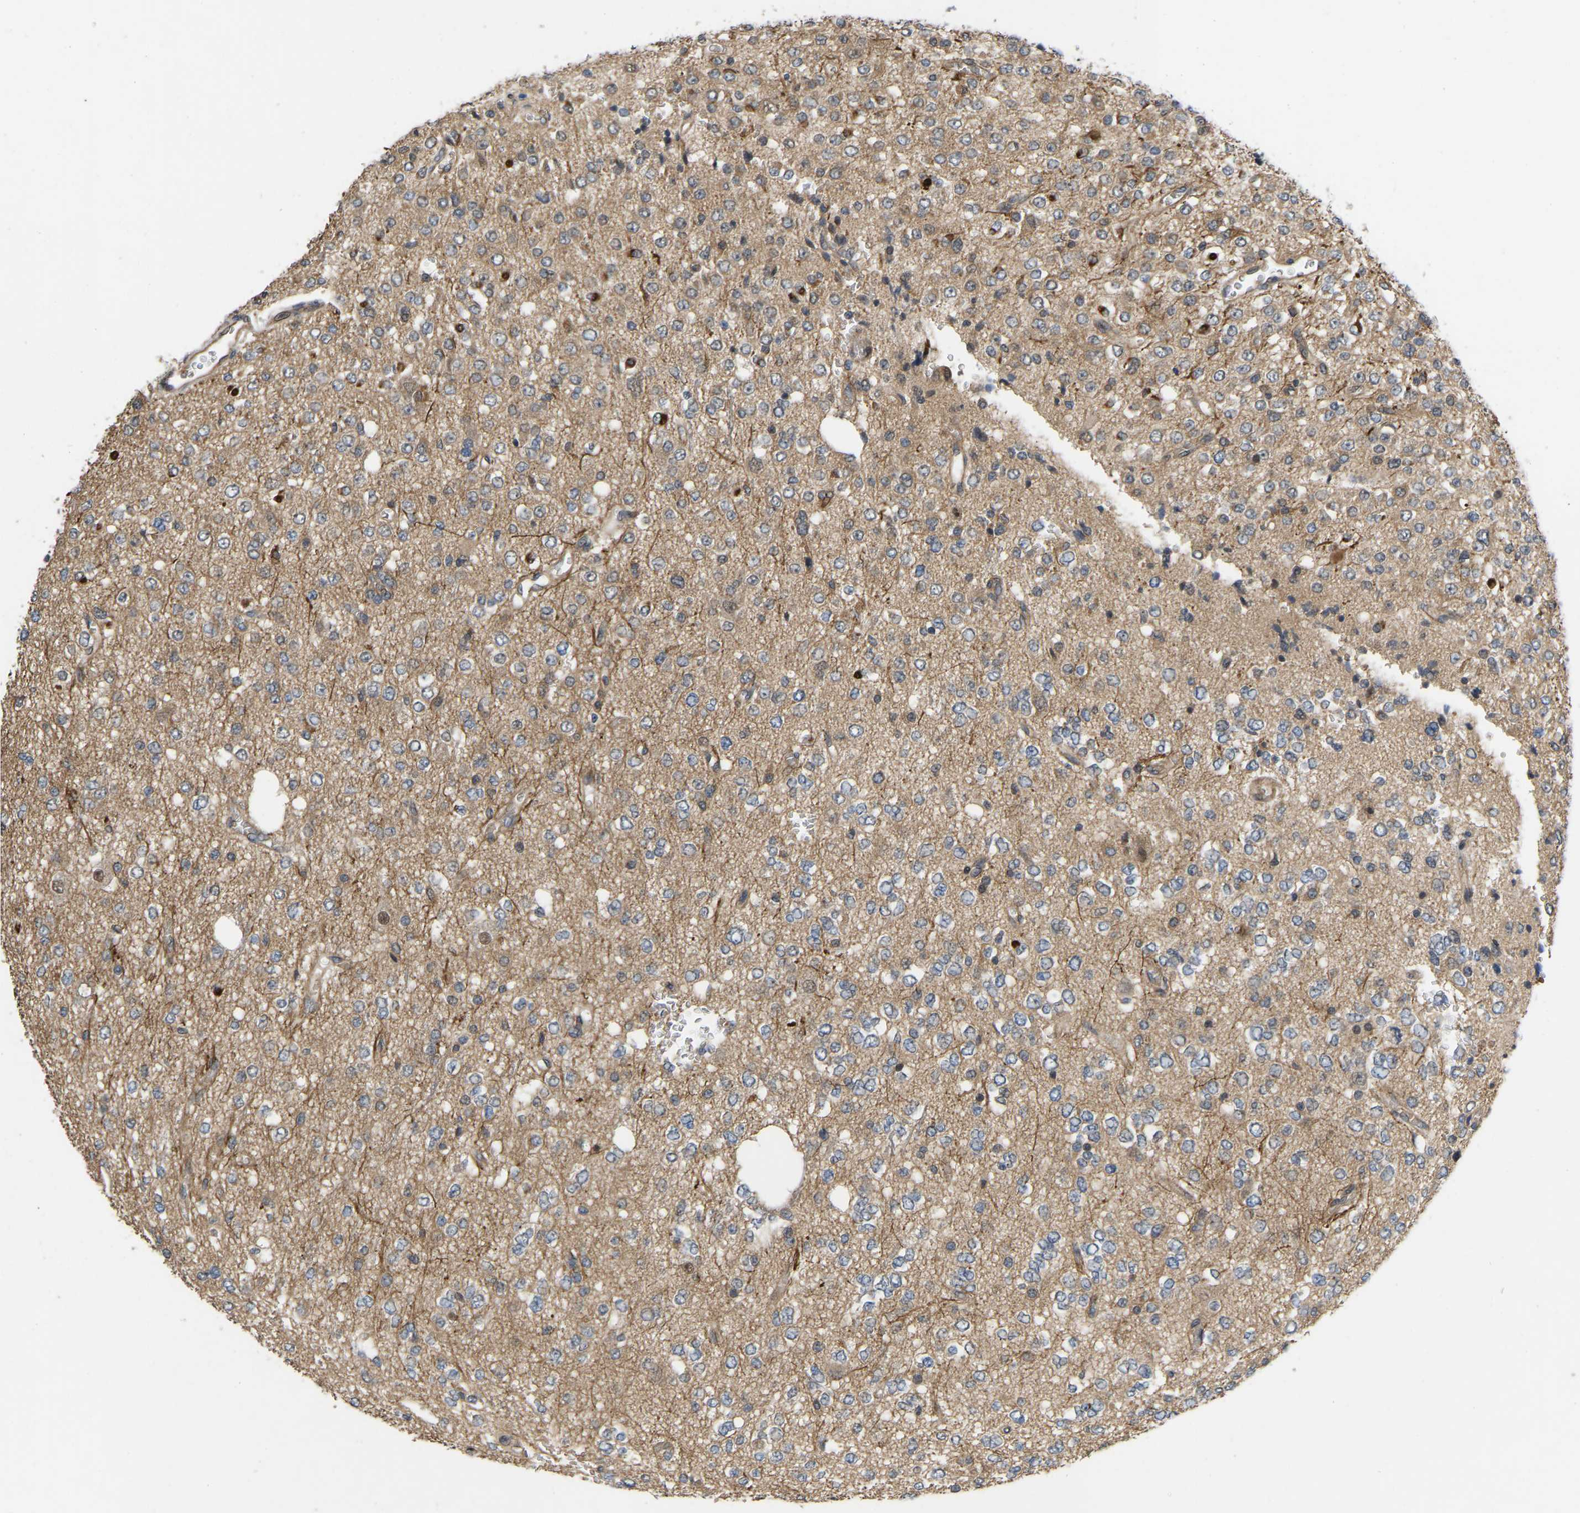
{"staining": {"intensity": "negative", "quantity": "none", "location": "none"}, "tissue": "glioma", "cell_type": "Tumor cells", "image_type": "cancer", "snomed": [{"axis": "morphology", "description": "Glioma, malignant, Low grade"}, {"axis": "topography", "description": "Brain"}], "caption": "Photomicrograph shows no protein staining in tumor cells of malignant glioma (low-grade) tissue.", "gene": "LIMK2", "patient": {"sex": "male", "age": 38}}